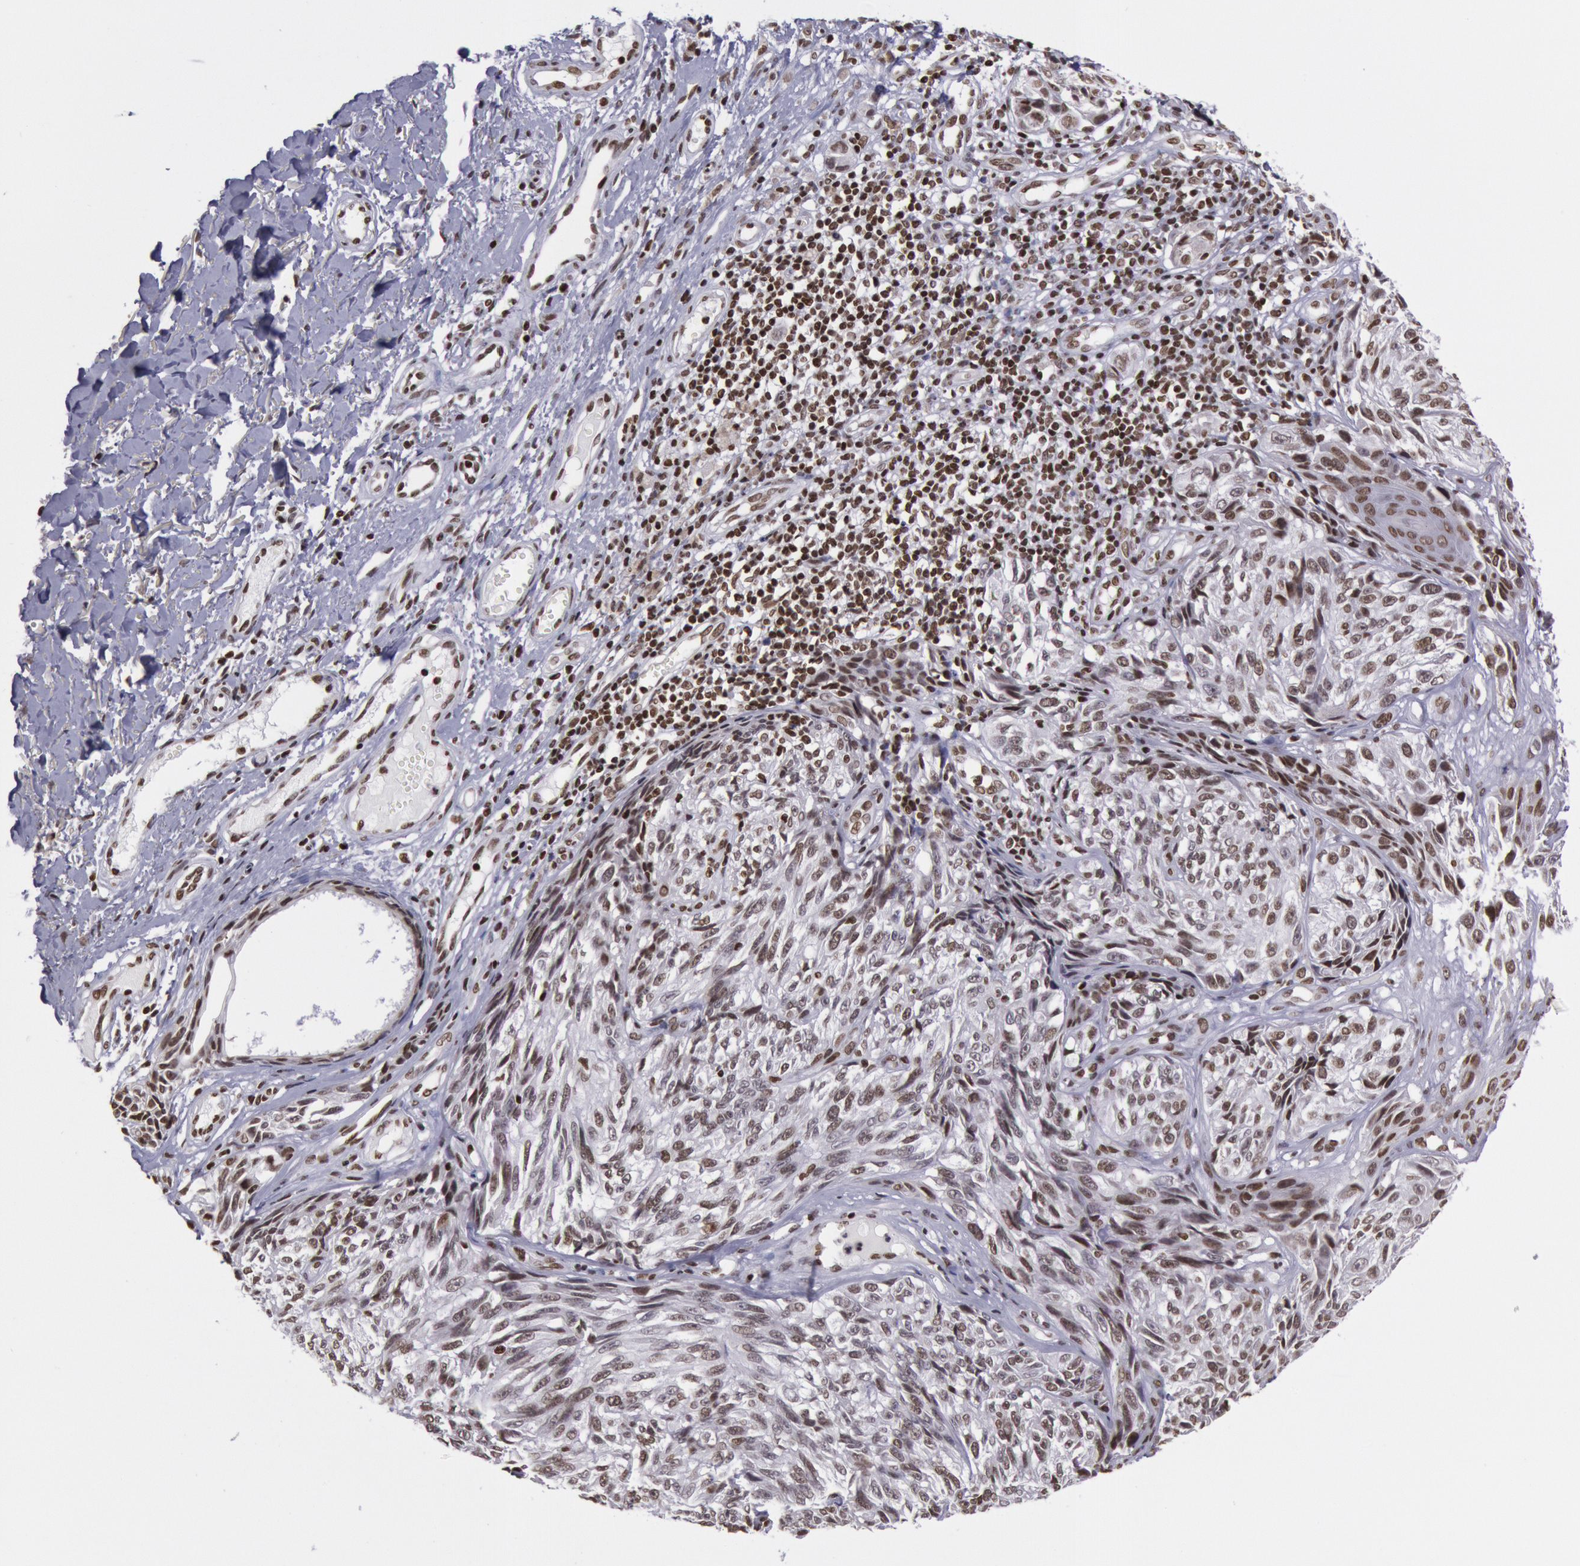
{"staining": {"intensity": "moderate", "quantity": ">75%", "location": "nuclear"}, "tissue": "melanoma", "cell_type": "Tumor cells", "image_type": "cancer", "snomed": [{"axis": "morphology", "description": "Malignant melanoma, NOS"}, {"axis": "topography", "description": "Skin"}], "caption": "Melanoma stained for a protein shows moderate nuclear positivity in tumor cells. The staining was performed using DAB to visualize the protein expression in brown, while the nuclei were stained in blue with hematoxylin (Magnification: 20x).", "gene": "NKAP", "patient": {"sex": "male", "age": 67}}